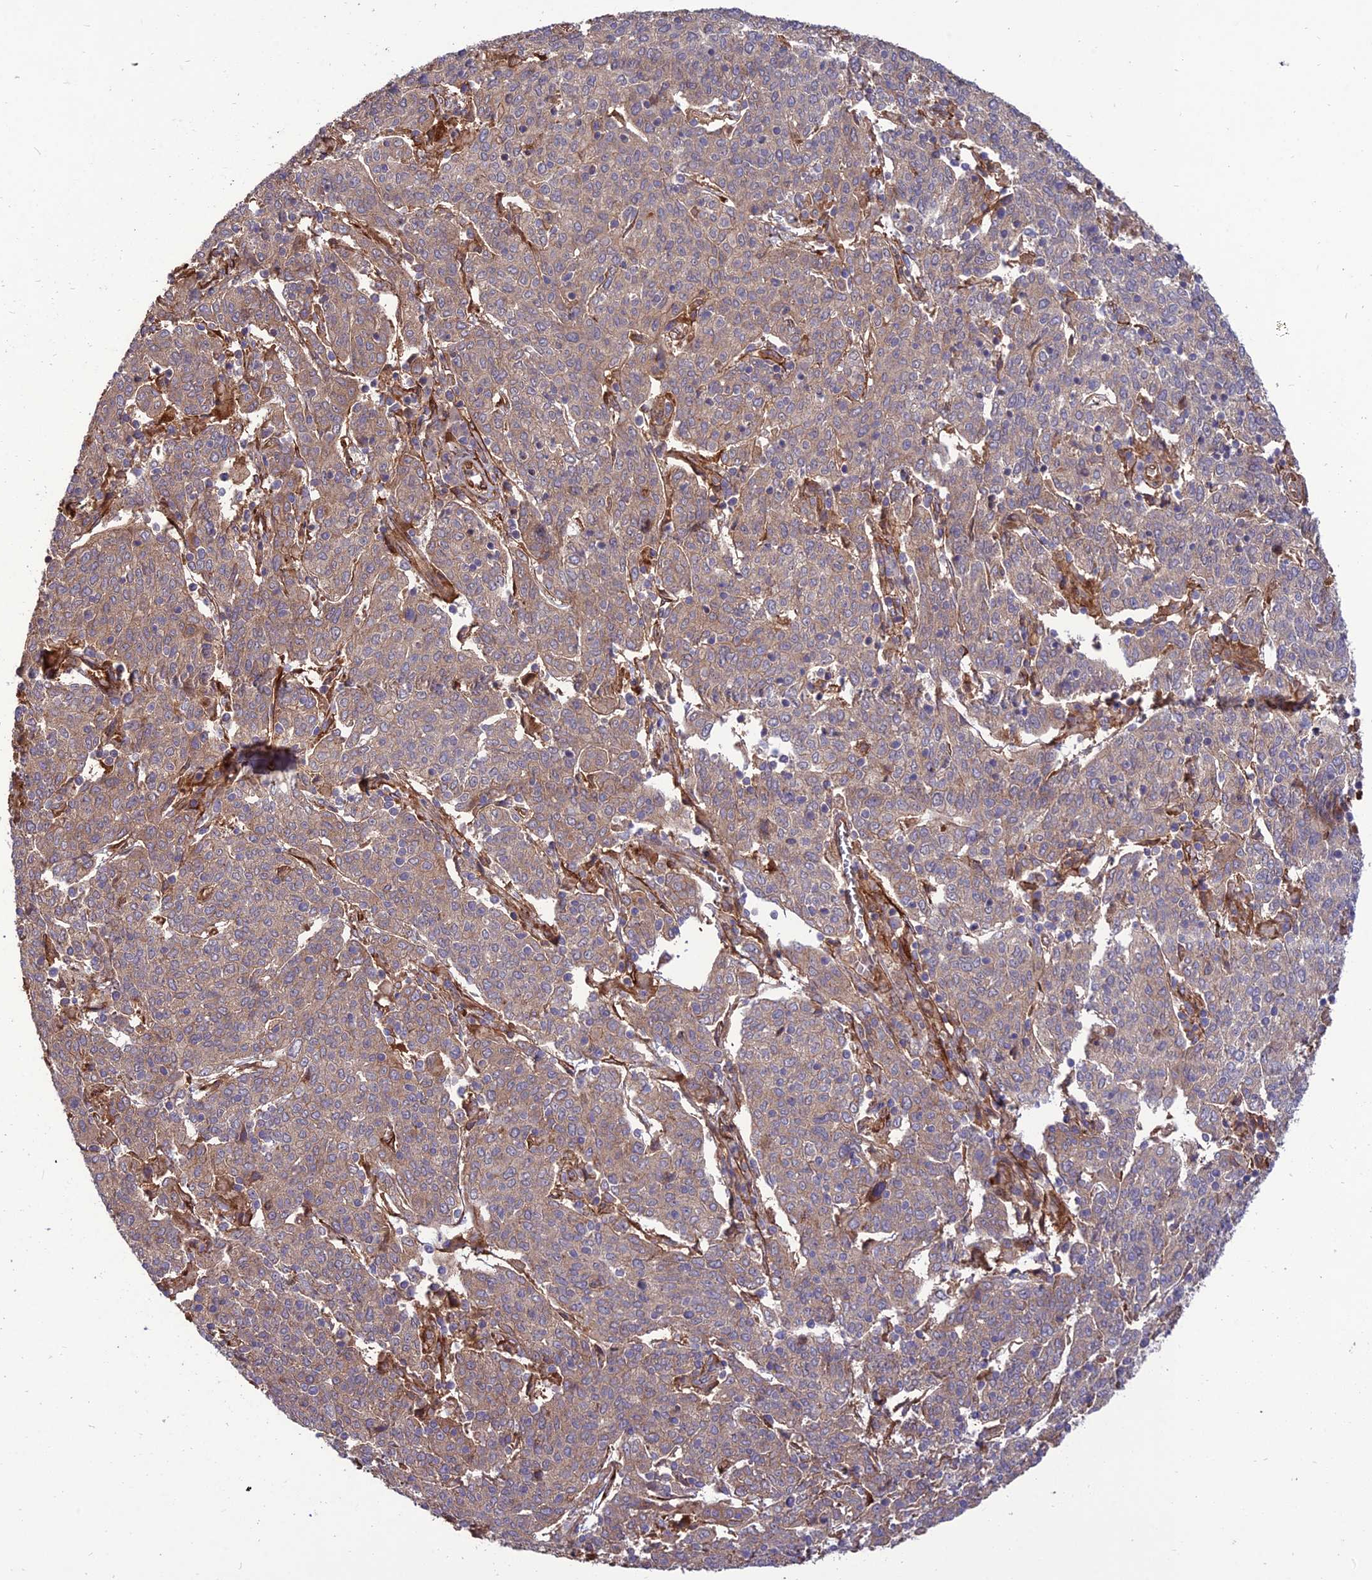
{"staining": {"intensity": "moderate", "quantity": "25%-75%", "location": "cytoplasmic/membranous"}, "tissue": "cervical cancer", "cell_type": "Tumor cells", "image_type": "cancer", "snomed": [{"axis": "morphology", "description": "Squamous cell carcinoma, NOS"}, {"axis": "topography", "description": "Cervix"}], "caption": "An immunohistochemistry (IHC) photomicrograph of neoplastic tissue is shown. Protein staining in brown shows moderate cytoplasmic/membranous positivity in cervical squamous cell carcinoma within tumor cells. Nuclei are stained in blue.", "gene": "CRTAP", "patient": {"sex": "female", "age": 67}}